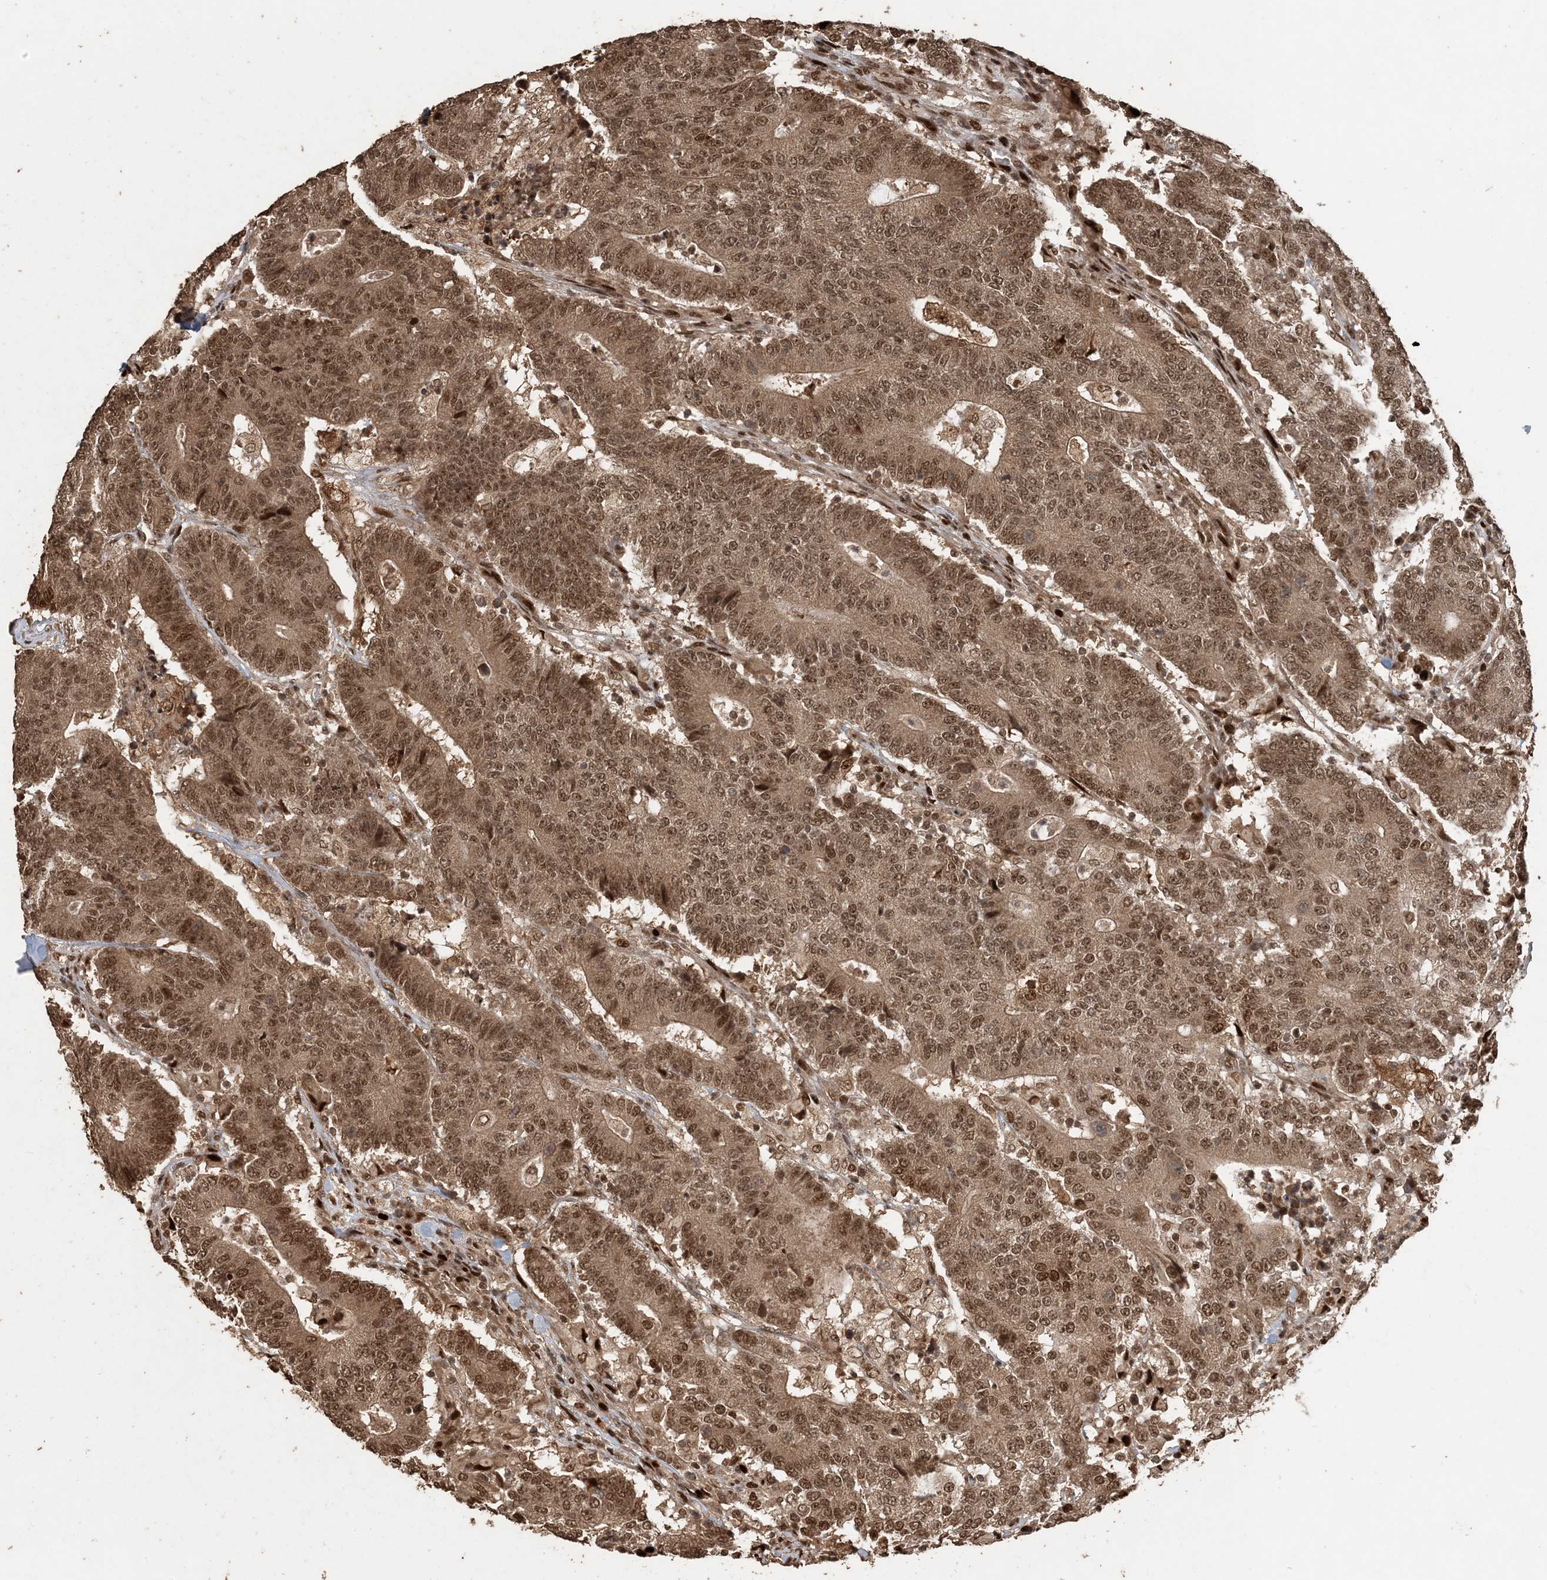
{"staining": {"intensity": "moderate", "quantity": ">75%", "location": "cytoplasmic/membranous,nuclear"}, "tissue": "colorectal cancer", "cell_type": "Tumor cells", "image_type": "cancer", "snomed": [{"axis": "morphology", "description": "Normal tissue, NOS"}, {"axis": "morphology", "description": "Adenocarcinoma, NOS"}, {"axis": "topography", "description": "Colon"}], "caption": "Adenocarcinoma (colorectal) stained for a protein displays moderate cytoplasmic/membranous and nuclear positivity in tumor cells.", "gene": "ATP13A2", "patient": {"sex": "female", "age": 75}}